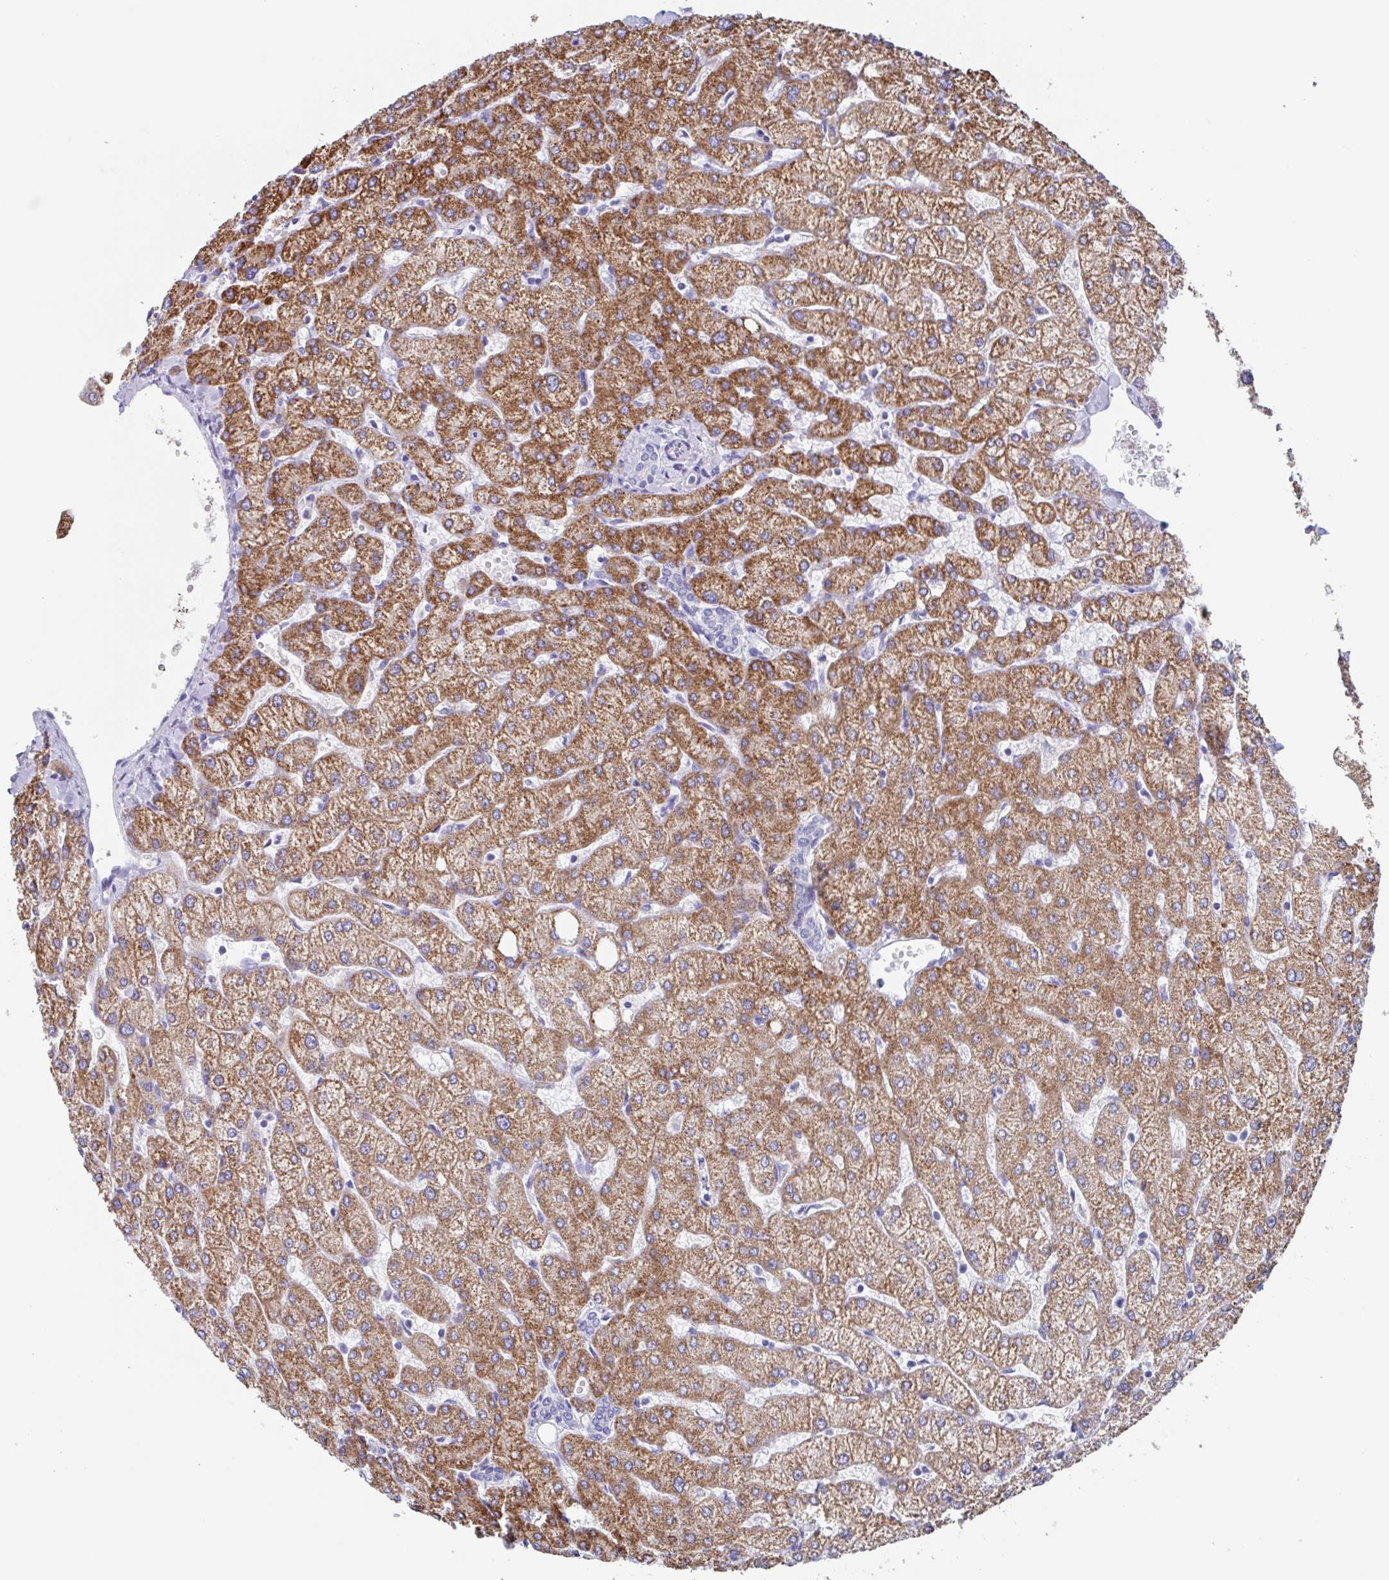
{"staining": {"intensity": "negative", "quantity": "none", "location": "none"}, "tissue": "liver", "cell_type": "Cholangiocytes", "image_type": "normal", "snomed": [{"axis": "morphology", "description": "Normal tissue, NOS"}, {"axis": "topography", "description": "Liver"}], "caption": "This is an immunohistochemistry photomicrograph of normal liver. There is no positivity in cholangiocytes.", "gene": "NOXRED1", "patient": {"sex": "female", "age": 54}}